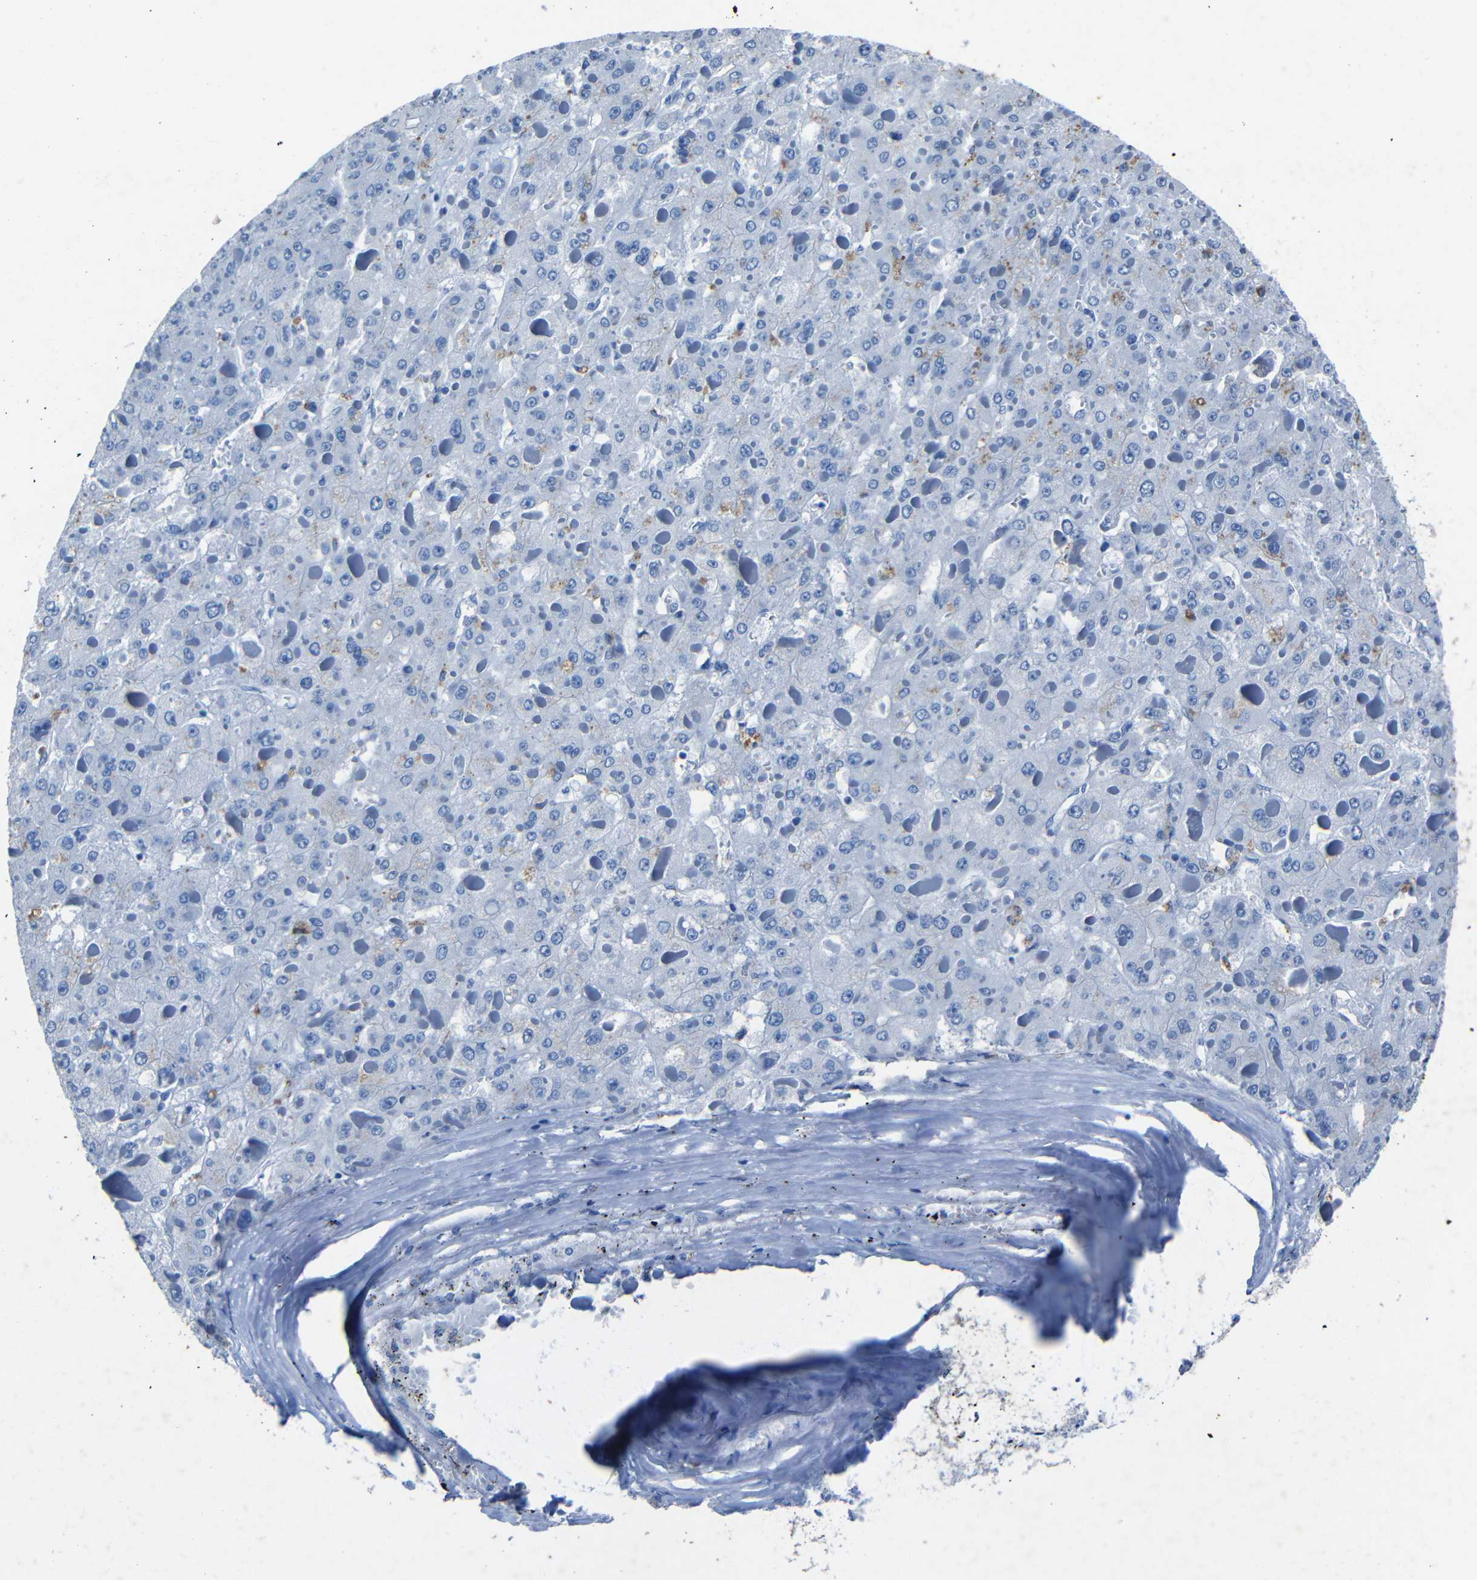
{"staining": {"intensity": "negative", "quantity": "none", "location": "none"}, "tissue": "liver cancer", "cell_type": "Tumor cells", "image_type": "cancer", "snomed": [{"axis": "morphology", "description": "Carcinoma, Hepatocellular, NOS"}, {"axis": "topography", "description": "Liver"}], "caption": "Immunohistochemistry (IHC) of human liver hepatocellular carcinoma exhibits no staining in tumor cells.", "gene": "CLDN11", "patient": {"sex": "female", "age": 73}}